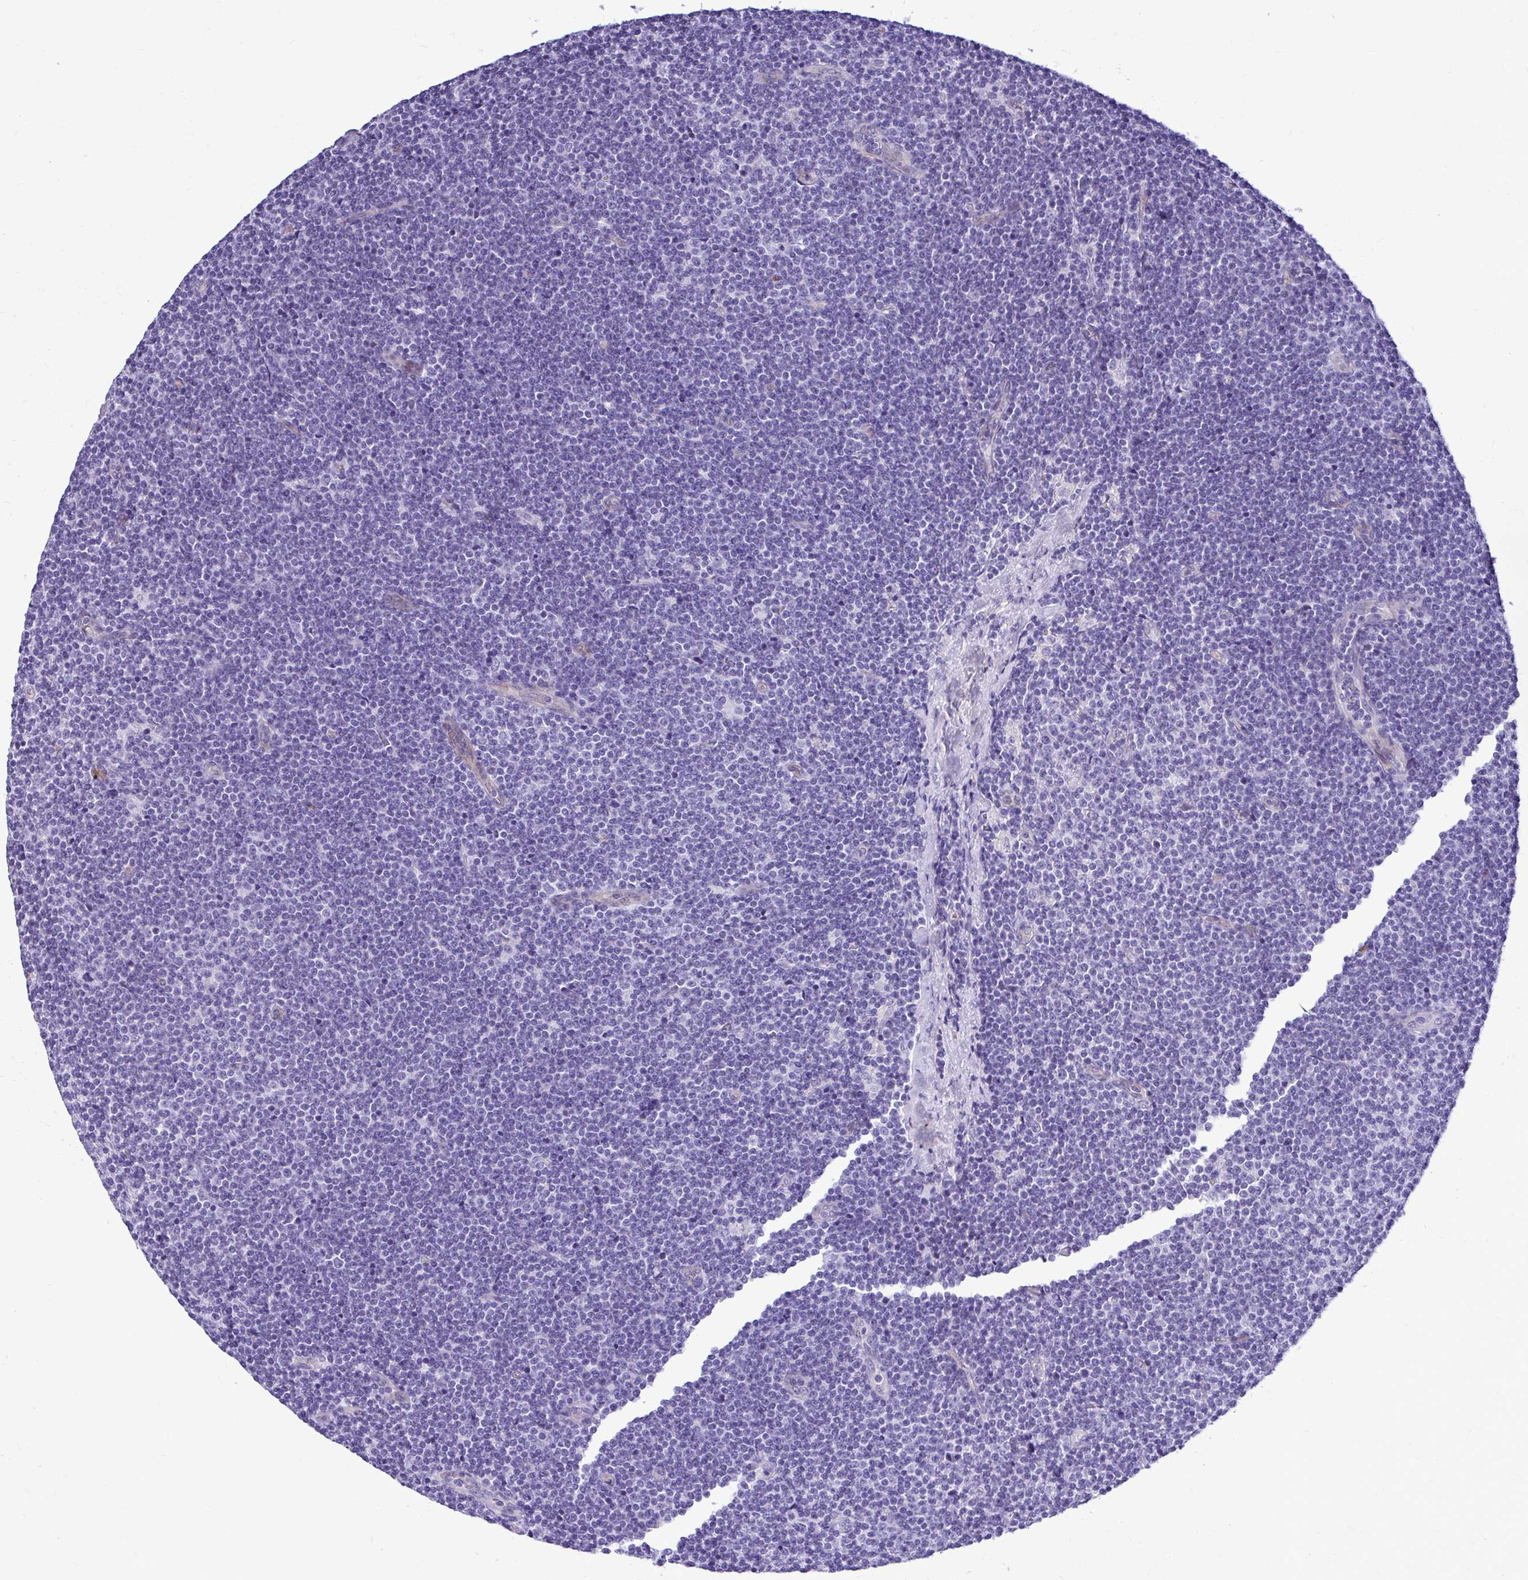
{"staining": {"intensity": "negative", "quantity": "none", "location": "none"}, "tissue": "lymphoma", "cell_type": "Tumor cells", "image_type": "cancer", "snomed": [{"axis": "morphology", "description": "Malignant lymphoma, non-Hodgkin's type, Low grade"}, {"axis": "topography", "description": "Lymph node"}], "caption": "Tumor cells show no significant expression in lymphoma.", "gene": "ABCG2", "patient": {"sex": "male", "age": 48}}